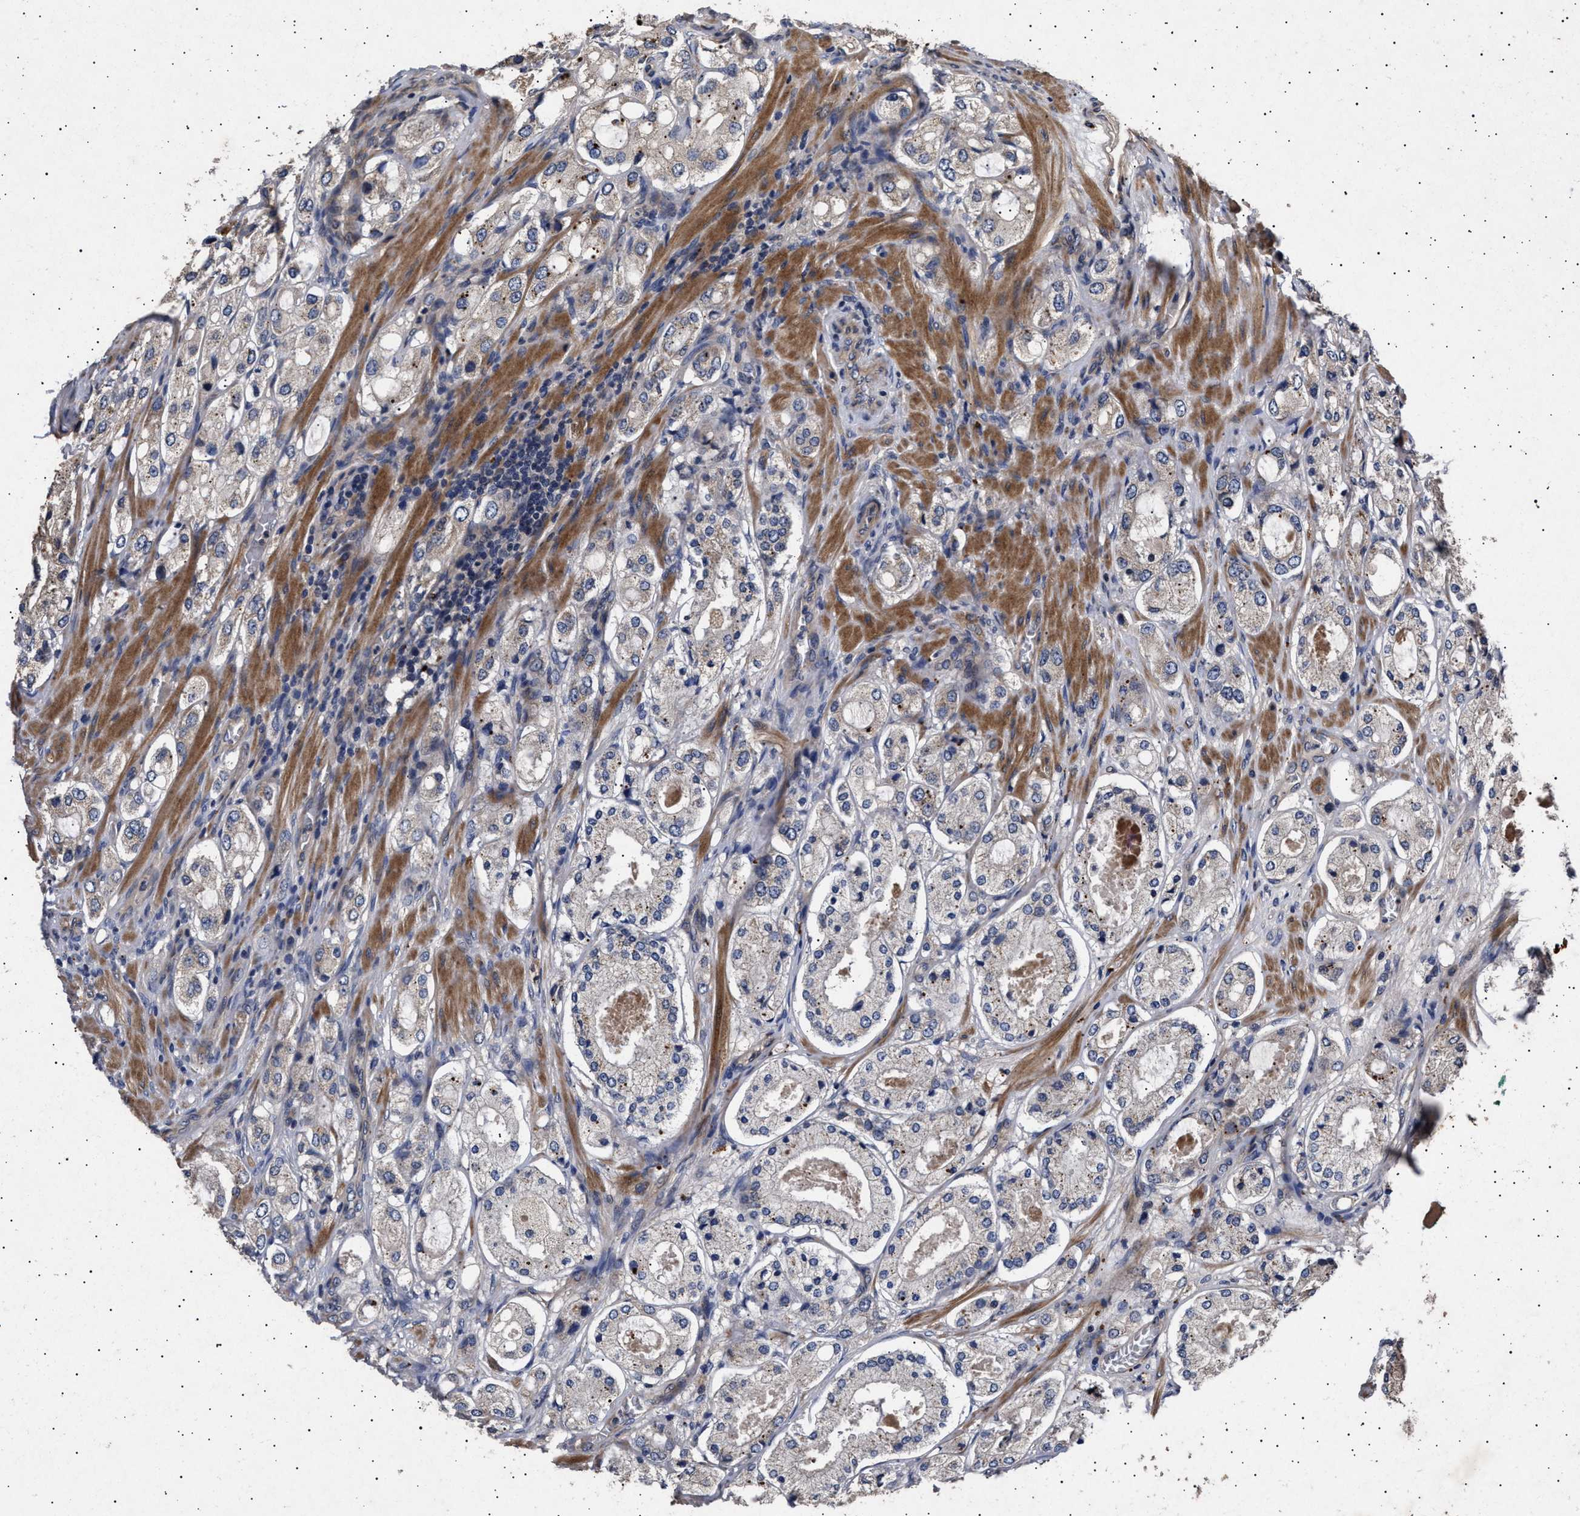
{"staining": {"intensity": "weak", "quantity": "25%-75%", "location": "cytoplasmic/membranous"}, "tissue": "prostate cancer", "cell_type": "Tumor cells", "image_type": "cancer", "snomed": [{"axis": "morphology", "description": "Adenocarcinoma, High grade"}, {"axis": "topography", "description": "Prostate"}], "caption": "Immunohistochemistry of adenocarcinoma (high-grade) (prostate) displays low levels of weak cytoplasmic/membranous positivity in approximately 25%-75% of tumor cells. (DAB (3,3'-diaminobenzidine) IHC with brightfield microscopy, high magnification).", "gene": "ITGB5", "patient": {"sex": "male", "age": 65}}